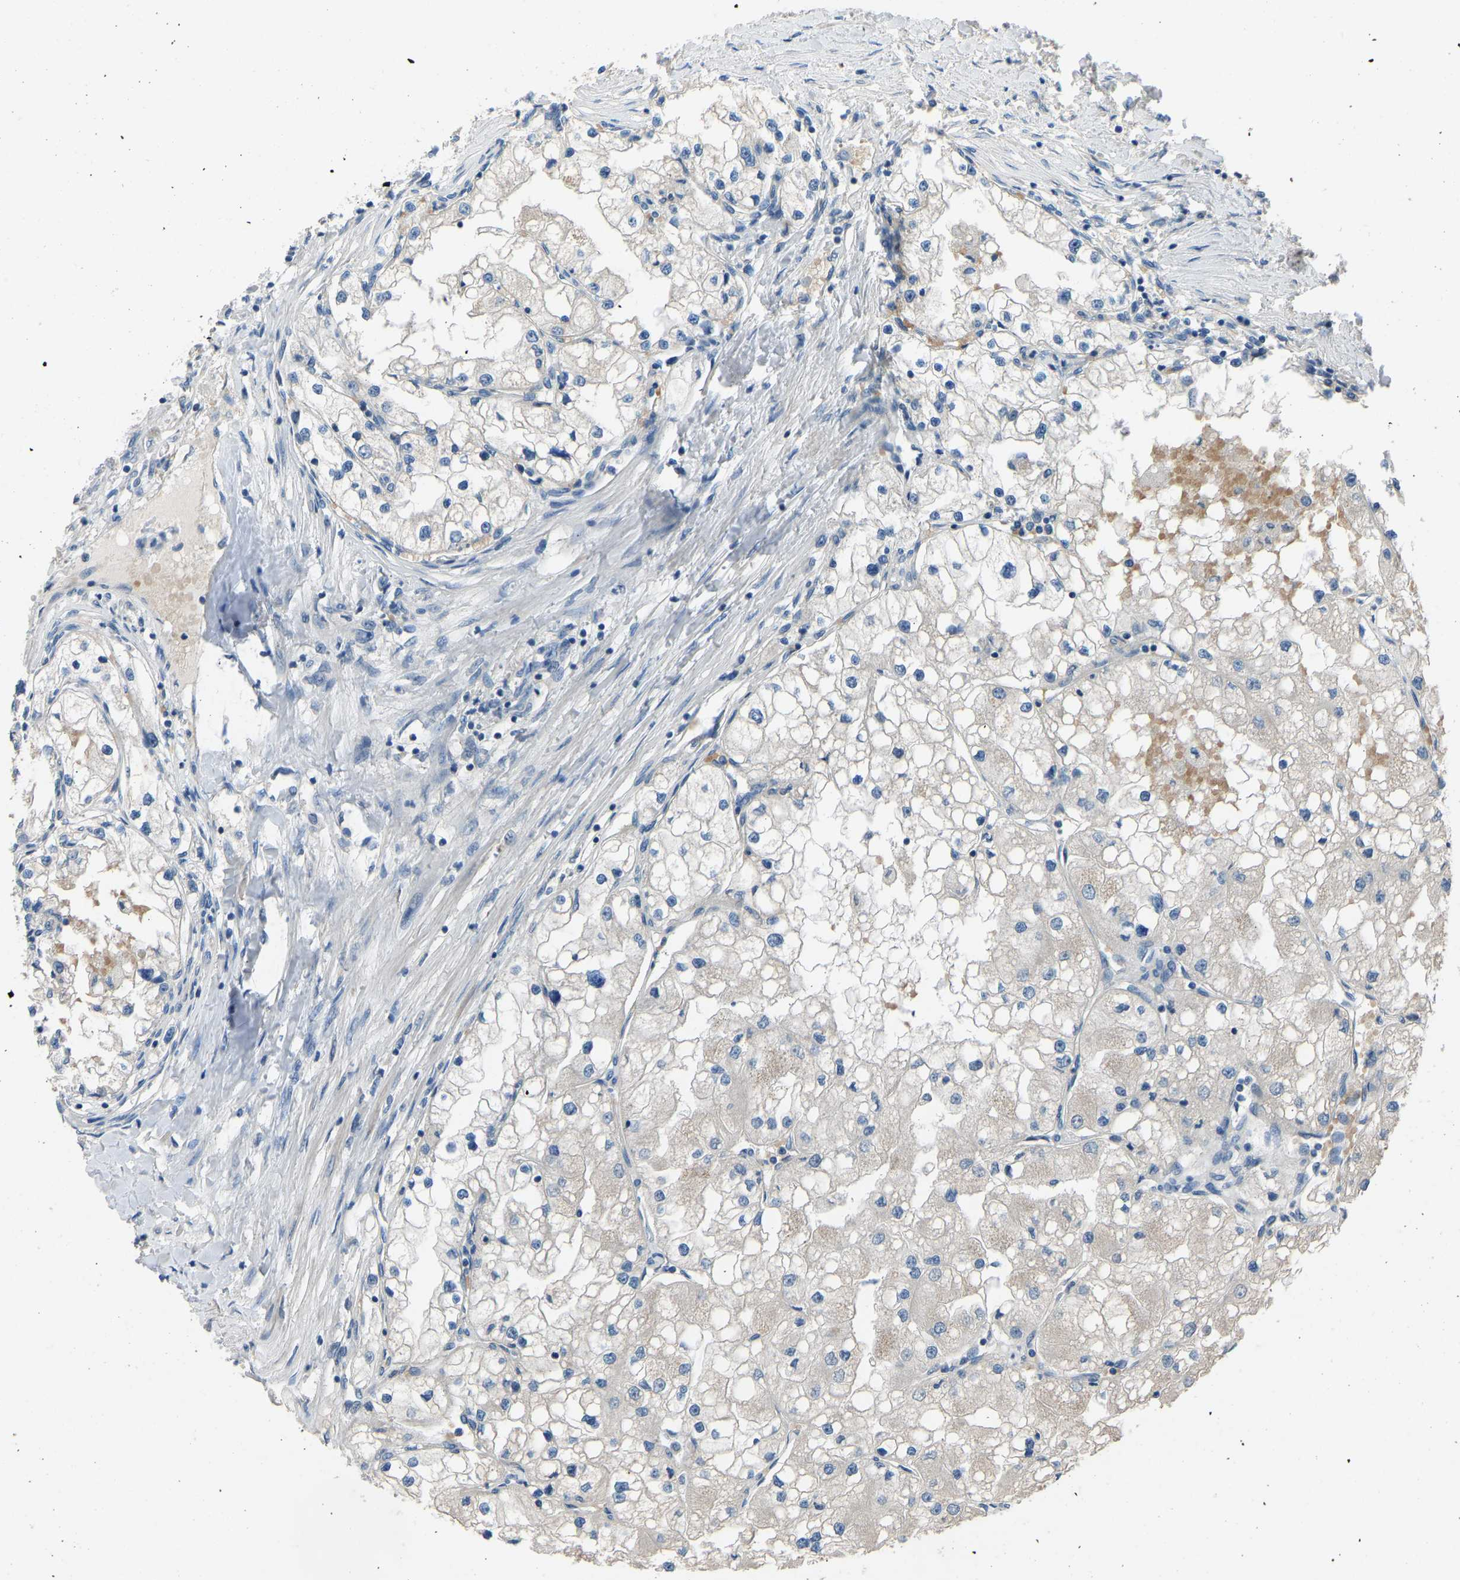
{"staining": {"intensity": "negative", "quantity": "none", "location": "none"}, "tissue": "renal cancer", "cell_type": "Tumor cells", "image_type": "cancer", "snomed": [{"axis": "morphology", "description": "Adenocarcinoma, NOS"}, {"axis": "topography", "description": "Kidney"}], "caption": "Immunohistochemistry (IHC) of adenocarcinoma (renal) shows no positivity in tumor cells.", "gene": "CDK2AP1", "patient": {"sex": "male", "age": 68}}